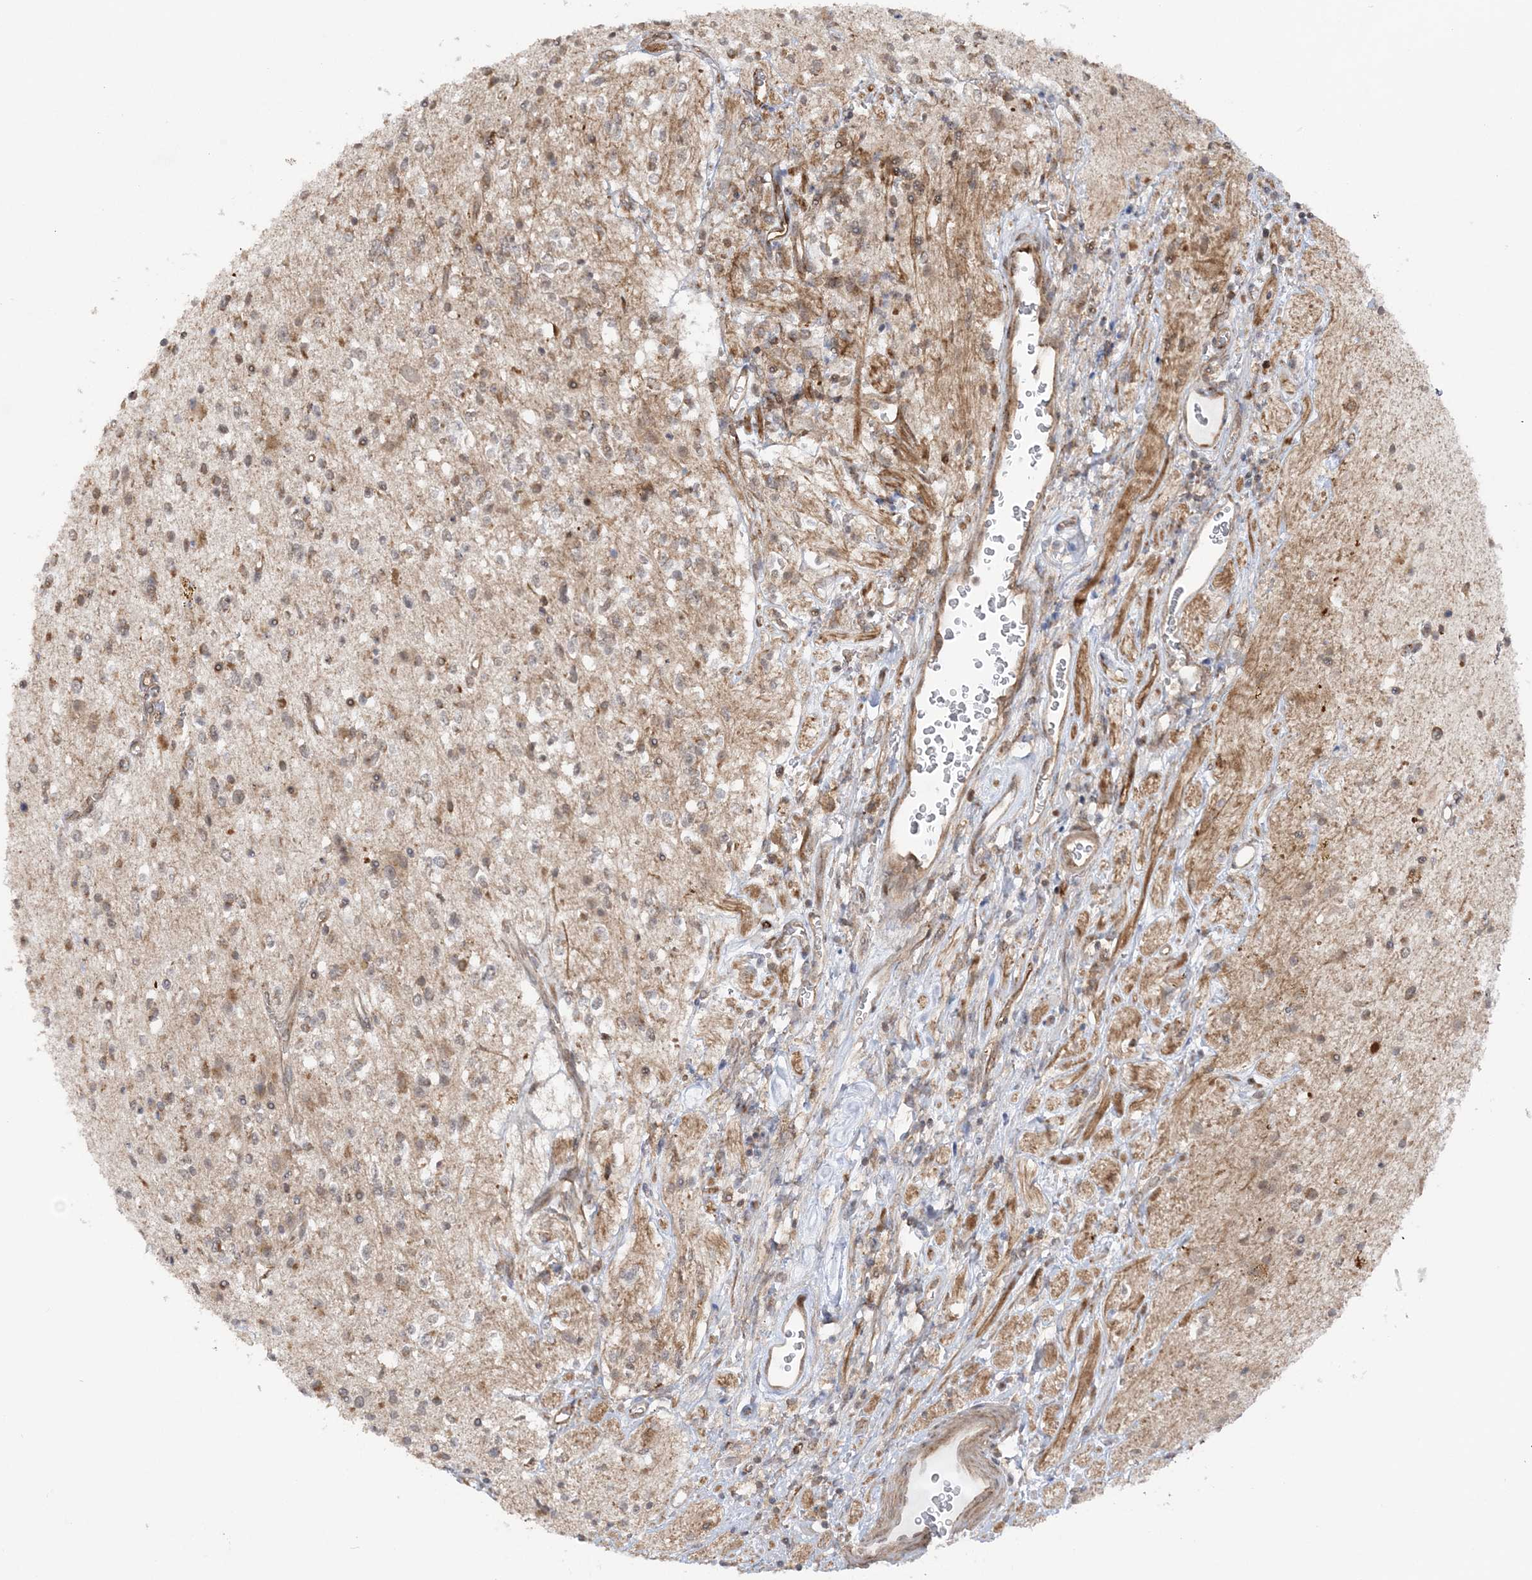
{"staining": {"intensity": "moderate", "quantity": "25%-75%", "location": "cytoplasmic/membranous"}, "tissue": "glioma", "cell_type": "Tumor cells", "image_type": "cancer", "snomed": [{"axis": "morphology", "description": "Glioma, malignant, High grade"}, {"axis": "topography", "description": "Brain"}], "caption": "Protein expression by IHC reveals moderate cytoplasmic/membranous expression in approximately 25%-75% of tumor cells in malignant glioma (high-grade). The staining was performed using DAB to visualize the protein expression in brown, while the nuclei were stained in blue with hematoxylin (Magnification: 20x).", "gene": "MRPL47", "patient": {"sex": "male", "age": 34}}